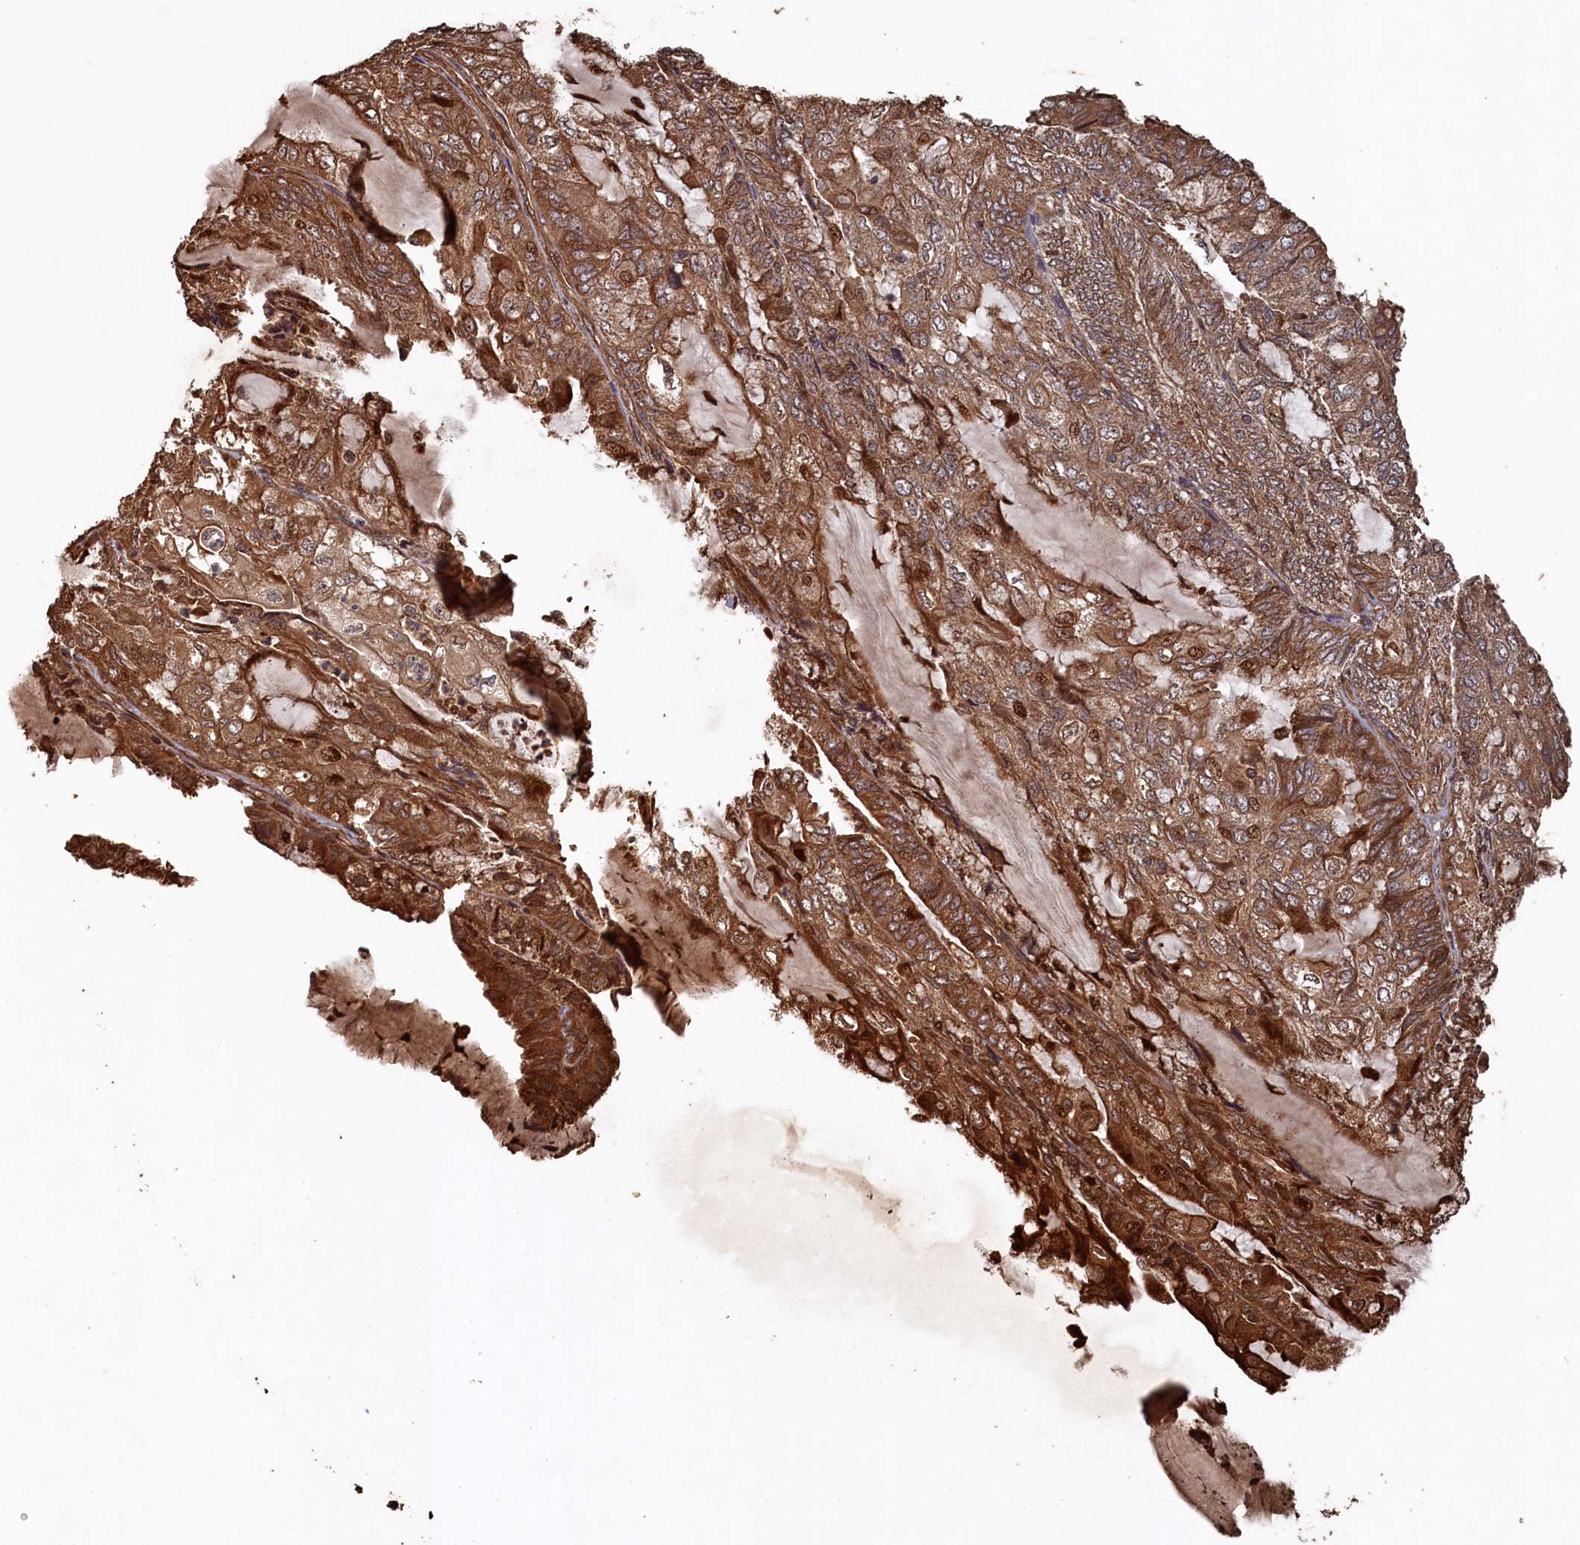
{"staining": {"intensity": "strong", "quantity": ">75%", "location": "cytoplasmic/membranous,nuclear"}, "tissue": "endometrial cancer", "cell_type": "Tumor cells", "image_type": "cancer", "snomed": [{"axis": "morphology", "description": "Adenocarcinoma, NOS"}, {"axis": "topography", "description": "Endometrium"}], "caption": "This is a photomicrograph of IHC staining of endometrial adenocarcinoma, which shows strong staining in the cytoplasmic/membranous and nuclear of tumor cells.", "gene": "PIGN", "patient": {"sex": "female", "age": 81}}